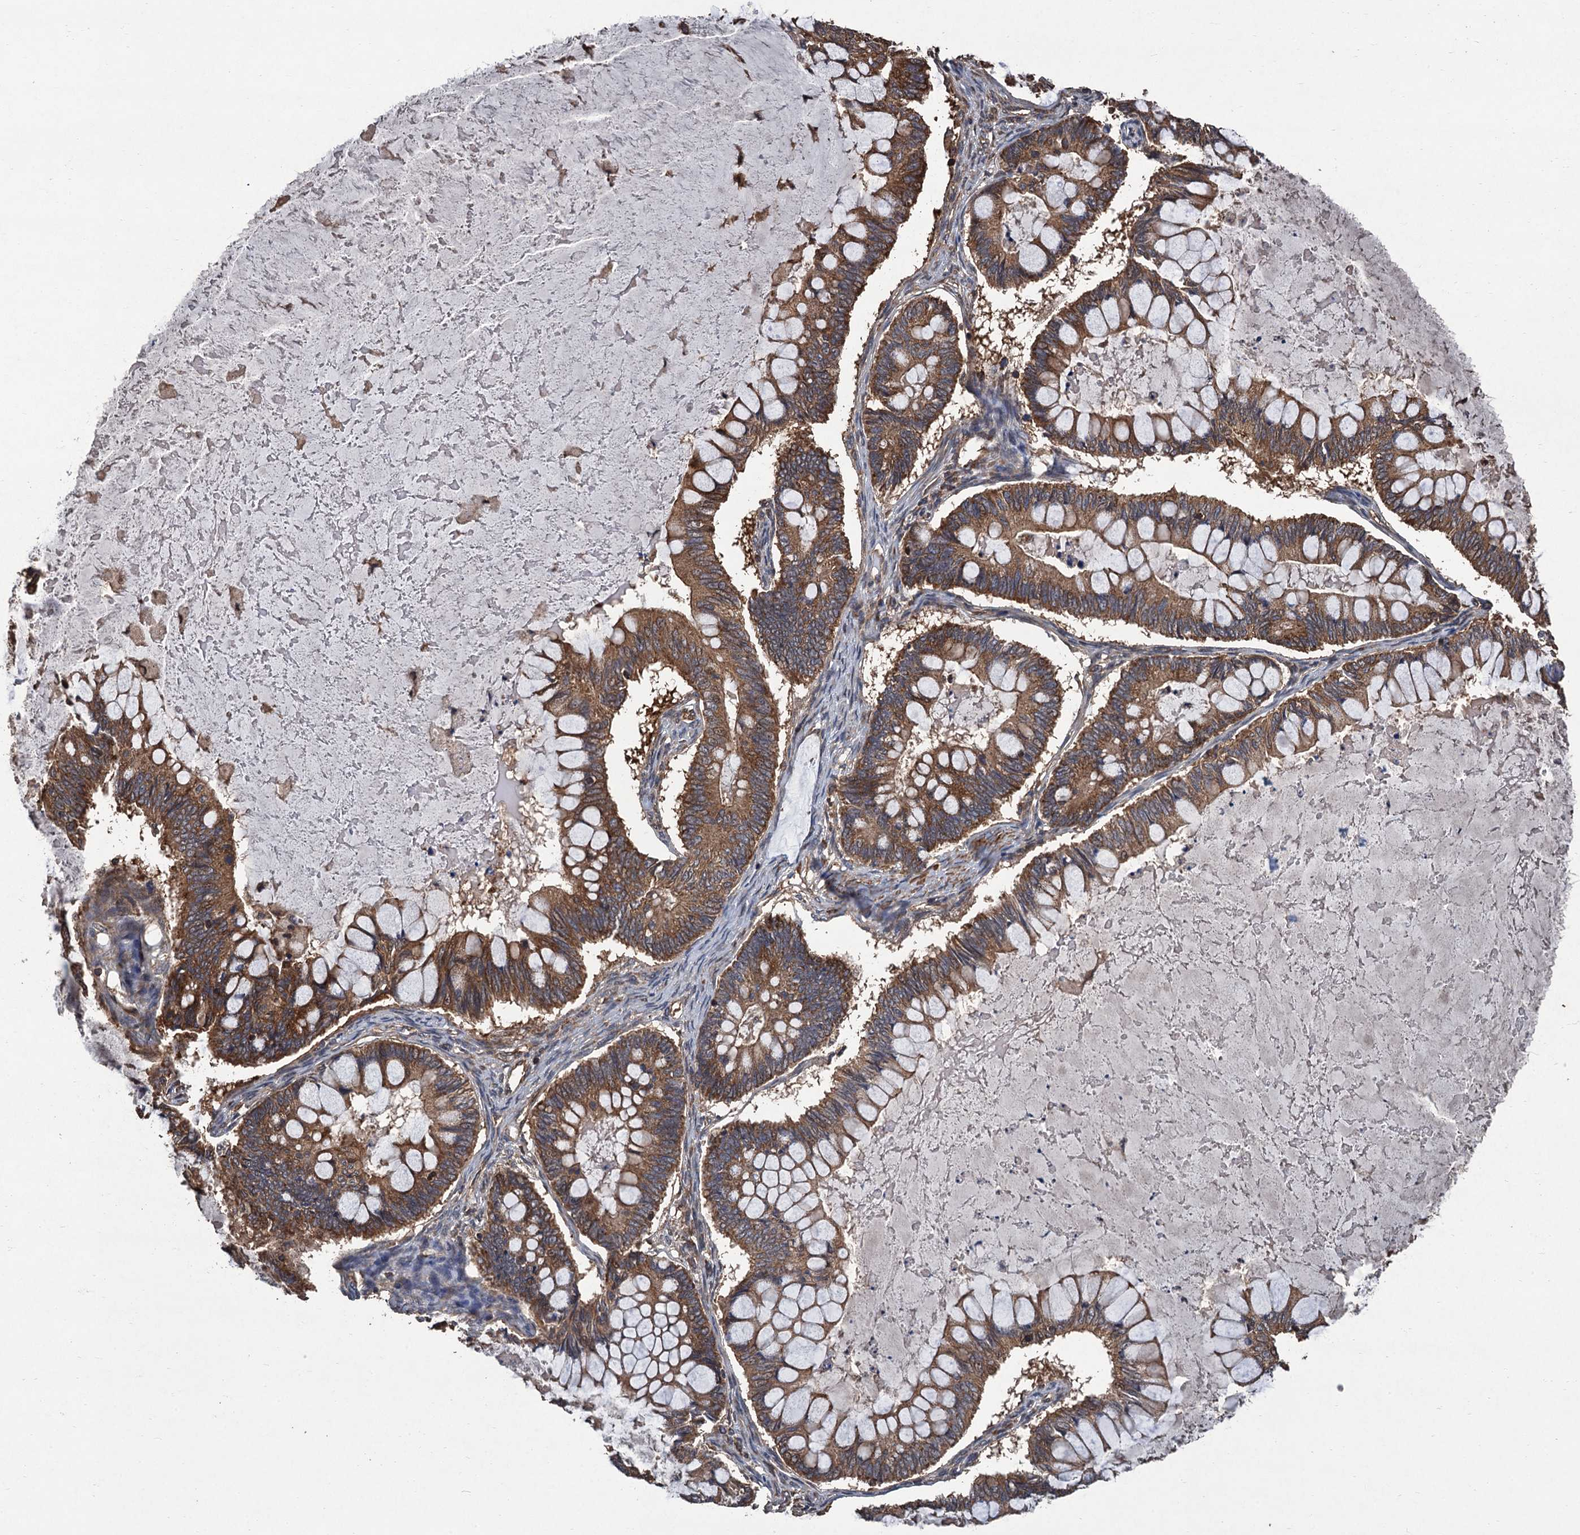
{"staining": {"intensity": "moderate", "quantity": ">75%", "location": "cytoplasmic/membranous"}, "tissue": "ovarian cancer", "cell_type": "Tumor cells", "image_type": "cancer", "snomed": [{"axis": "morphology", "description": "Cystadenocarcinoma, mucinous, NOS"}, {"axis": "topography", "description": "Ovary"}], "caption": "Ovarian cancer tissue demonstrates moderate cytoplasmic/membranous expression in approximately >75% of tumor cells, visualized by immunohistochemistry.", "gene": "PPP4R1", "patient": {"sex": "female", "age": 61}}